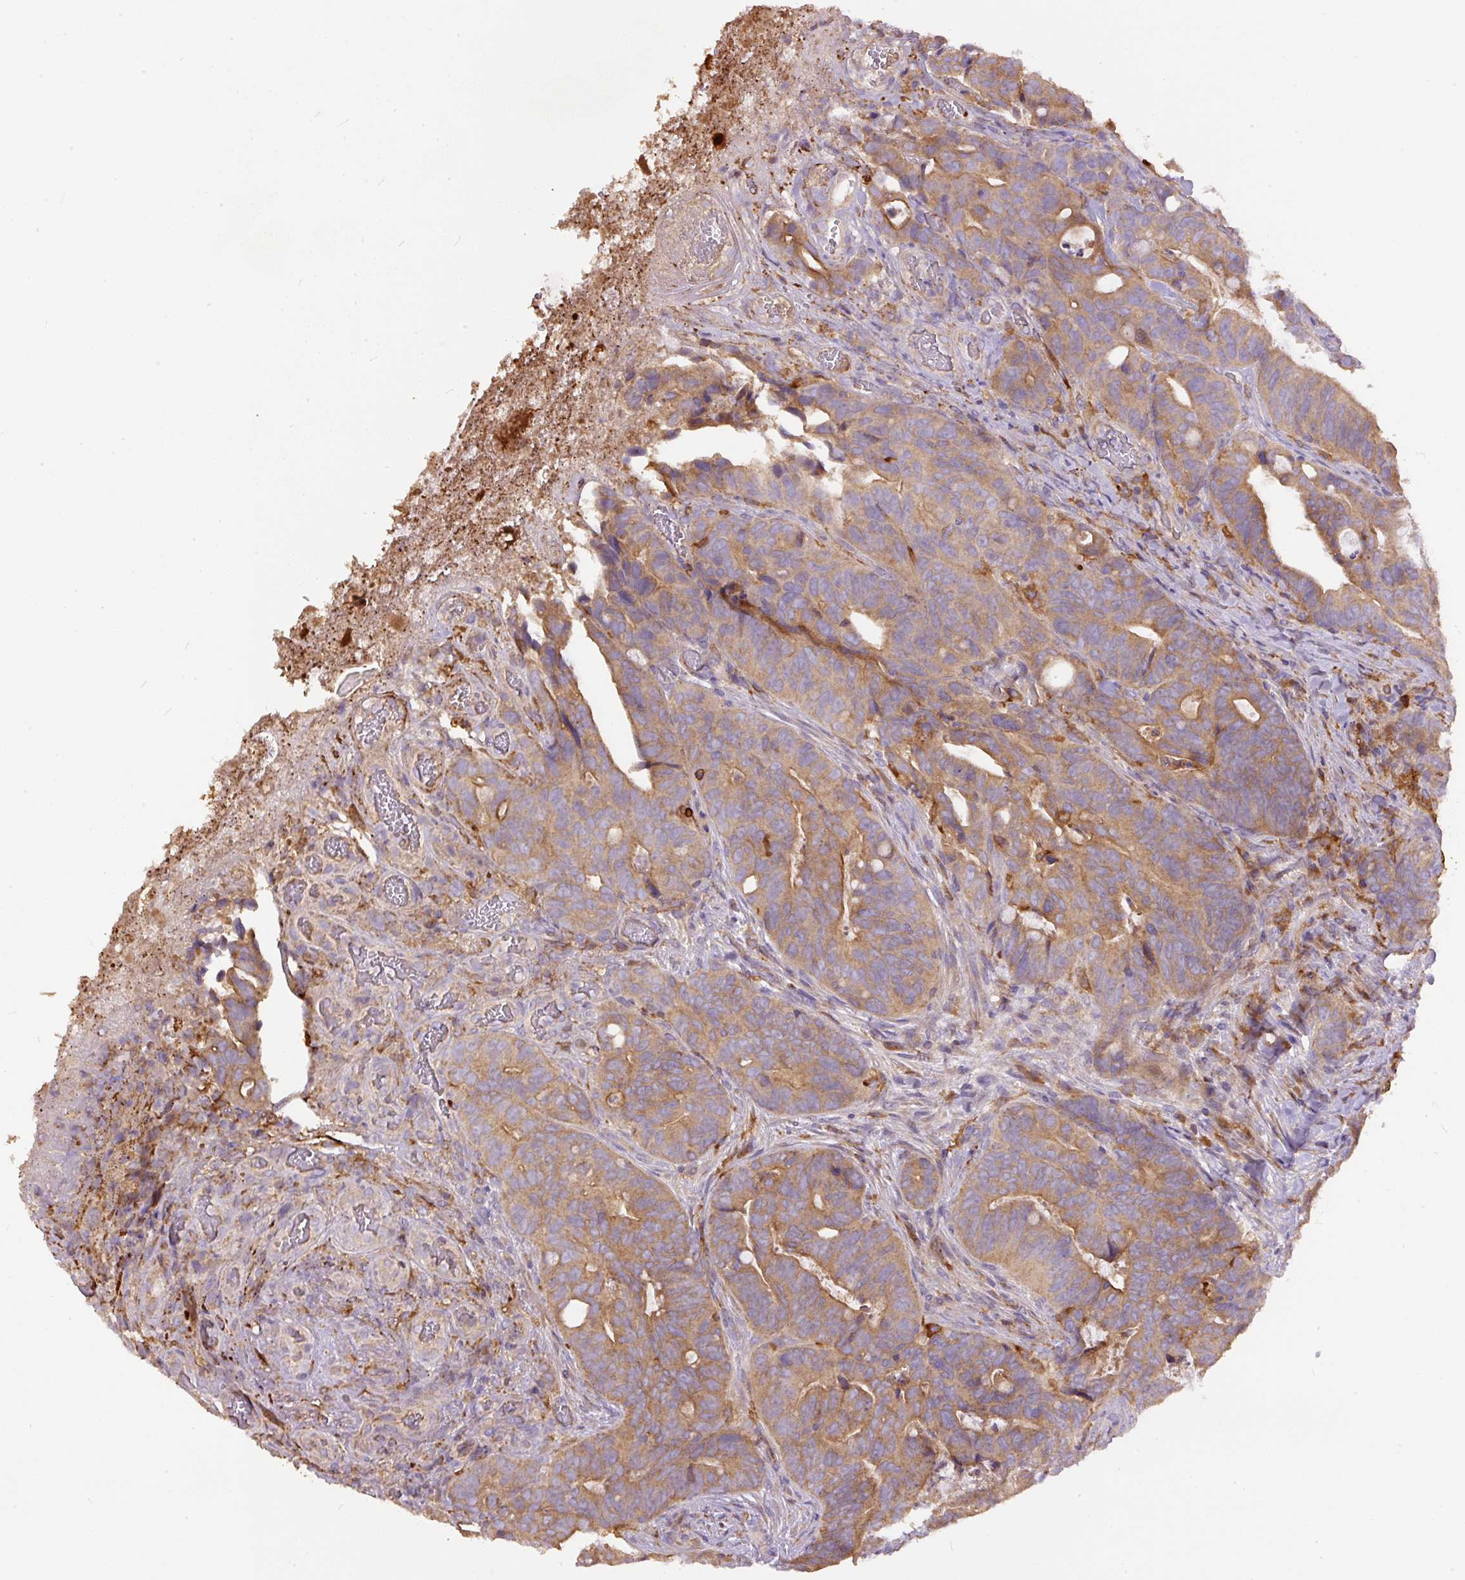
{"staining": {"intensity": "moderate", "quantity": ">75%", "location": "cytoplasmic/membranous"}, "tissue": "colorectal cancer", "cell_type": "Tumor cells", "image_type": "cancer", "snomed": [{"axis": "morphology", "description": "Adenocarcinoma, NOS"}, {"axis": "topography", "description": "Colon"}], "caption": "An image of colorectal cancer stained for a protein displays moderate cytoplasmic/membranous brown staining in tumor cells.", "gene": "DAPK1", "patient": {"sex": "female", "age": 82}}